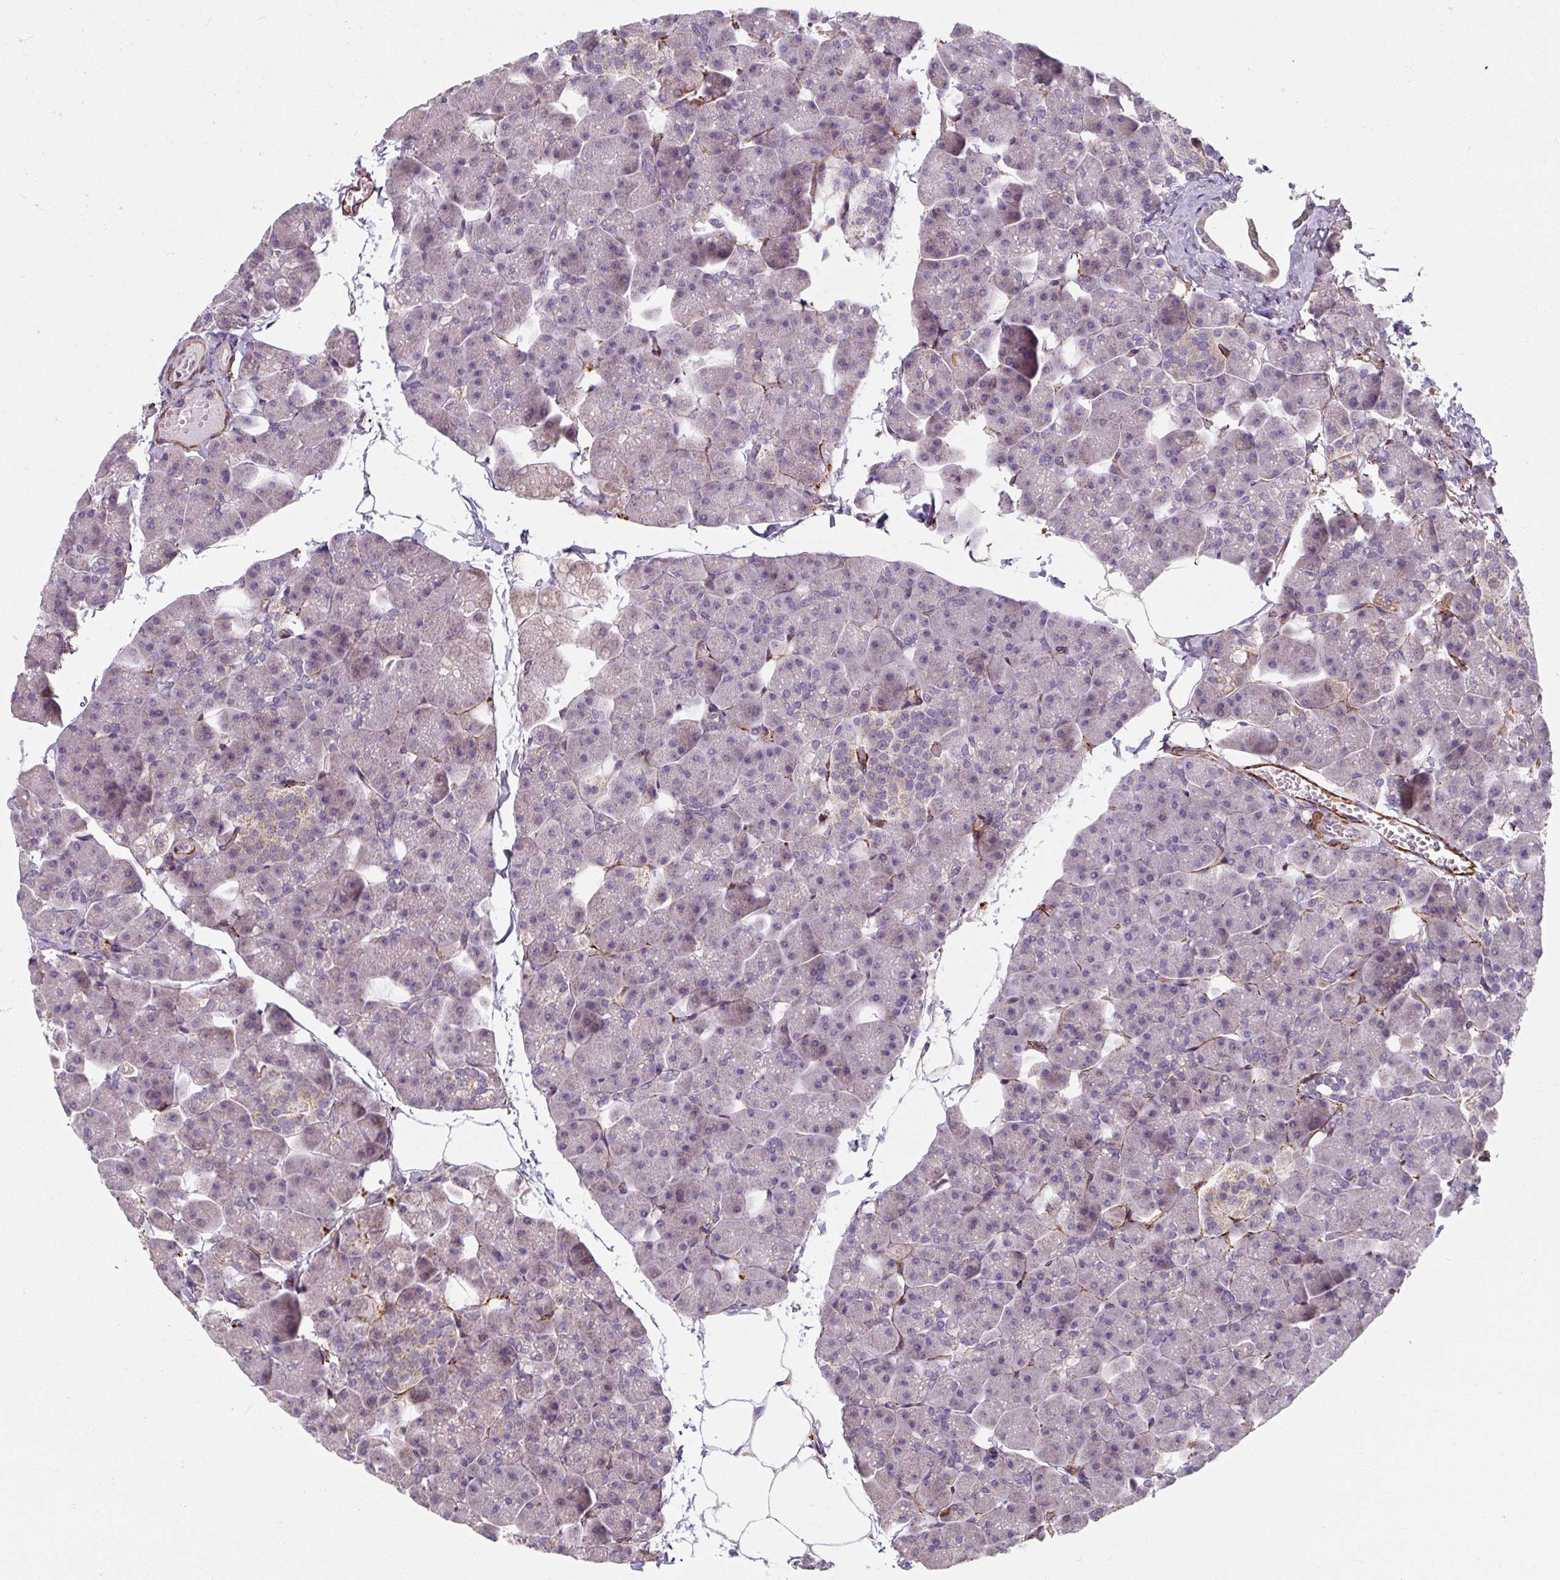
{"staining": {"intensity": "weak", "quantity": "<25%", "location": "cytoplasmic/membranous"}, "tissue": "pancreas", "cell_type": "Exocrine glandular cells", "image_type": "normal", "snomed": [{"axis": "morphology", "description": "Normal tissue, NOS"}, {"axis": "topography", "description": "Pancreas"}], "caption": "The micrograph exhibits no significant staining in exocrine glandular cells of pancreas. (DAB immunohistochemistry with hematoxylin counter stain).", "gene": "MRPS5", "patient": {"sex": "male", "age": 35}}